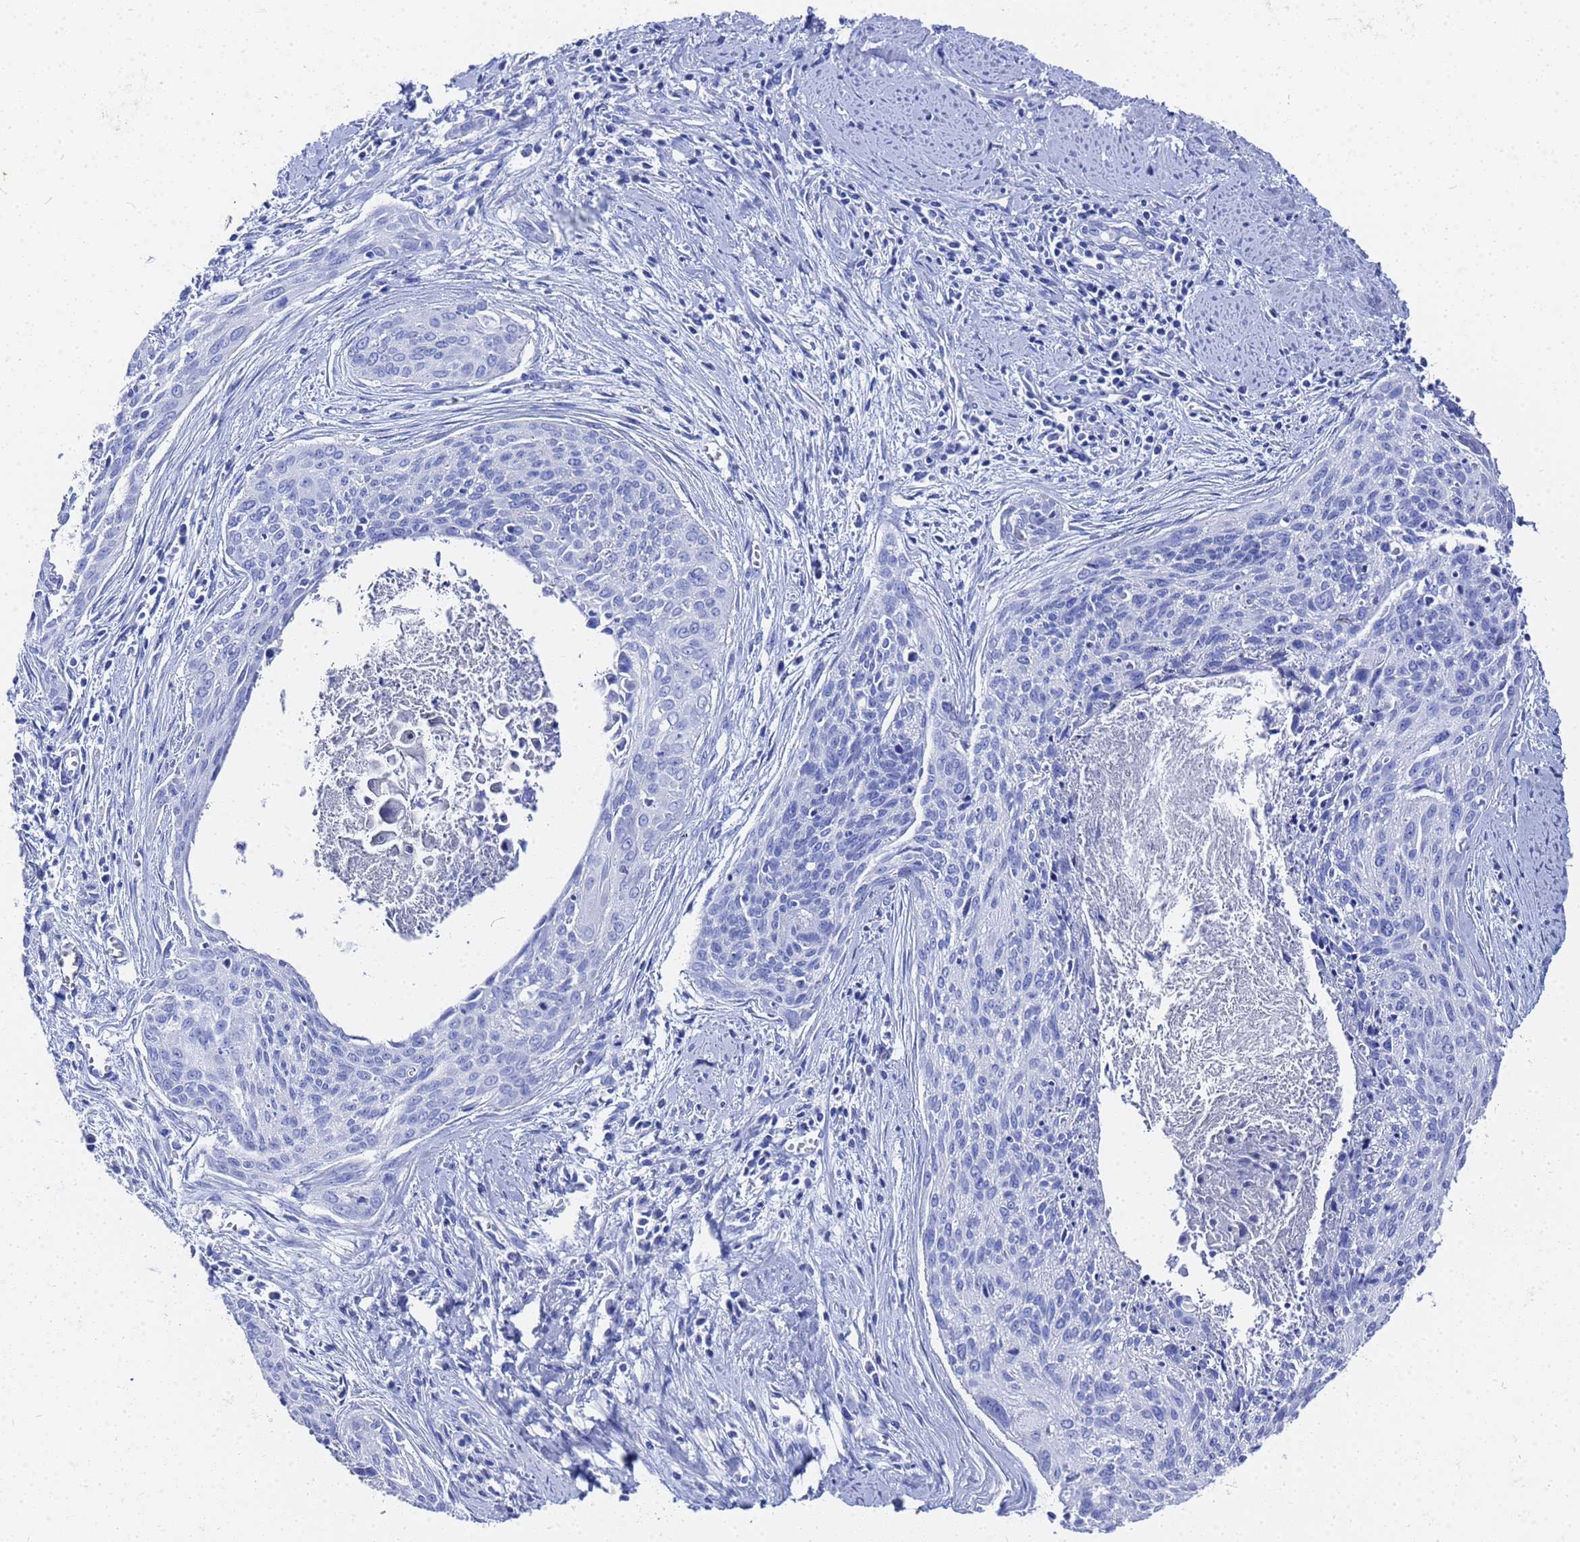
{"staining": {"intensity": "negative", "quantity": "none", "location": "none"}, "tissue": "cervical cancer", "cell_type": "Tumor cells", "image_type": "cancer", "snomed": [{"axis": "morphology", "description": "Squamous cell carcinoma, NOS"}, {"axis": "topography", "description": "Cervix"}], "caption": "A photomicrograph of human cervical cancer (squamous cell carcinoma) is negative for staining in tumor cells.", "gene": "GGT1", "patient": {"sex": "female", "age": 55}}